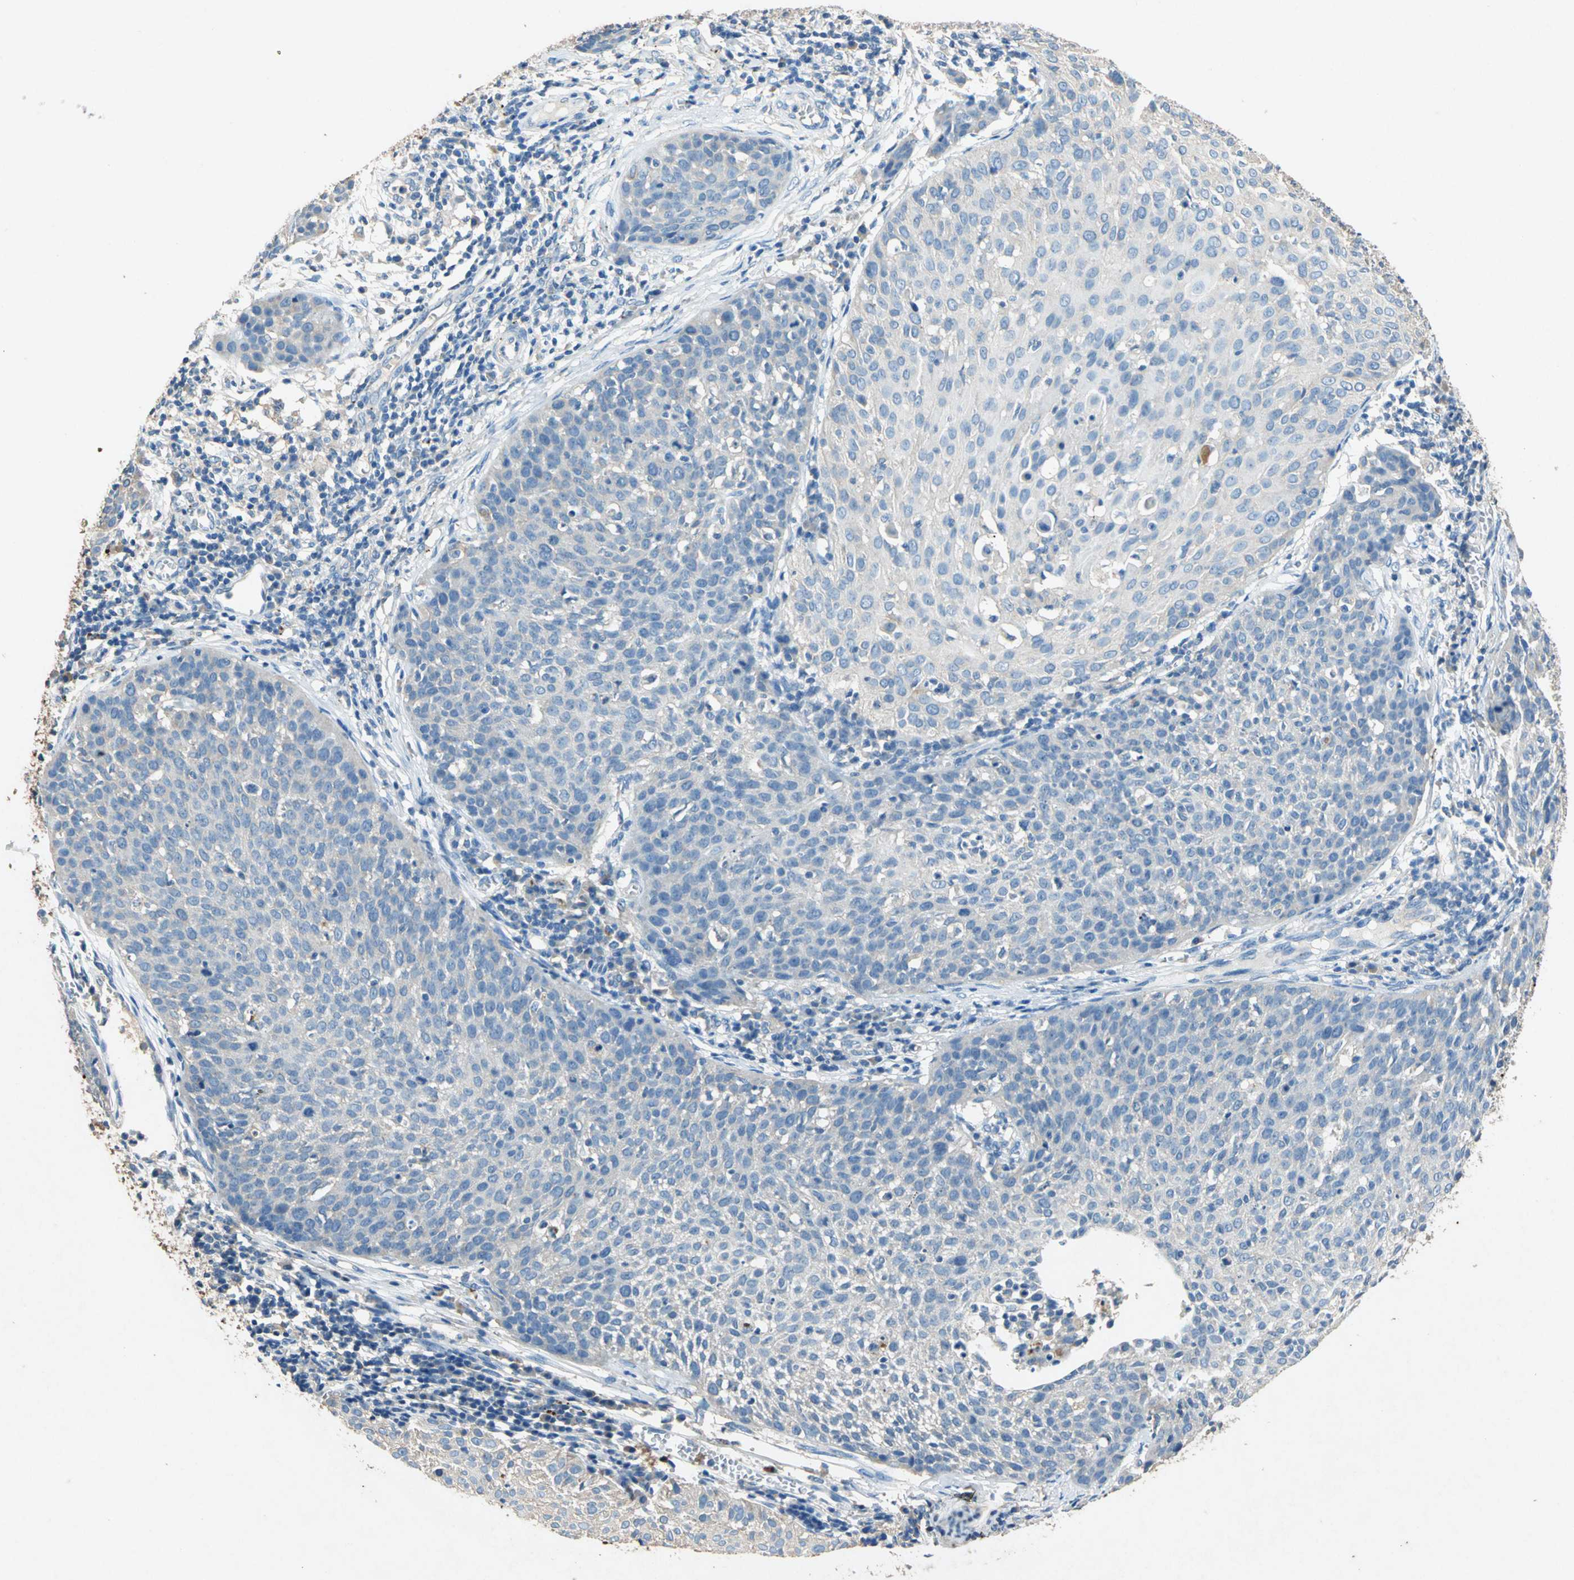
{"staining": {"intensity": "weak", "quantity": "25%-75%", "location": "cytoplasmic/membranous"}, "tissue": "cervical cancer", "cell_type": "Tumor cells", "image_type": "cancer", "snomed": [{"axis": "morphology", "description": "Squamous cell carcinoma, NOS"}, {"axis": "topography", "description": "Cervix"}], "caption": "Immunohistochemical staining of human cervical squamous cell carcinoma exhibits low levels of weak cytoplasmic/membranous protein expression in about 25%-75% of tumor cells. The staining is performed using DAB (3,3'-diaminobenzidine) brown chromogen to label protein expression. The nuclei are counter-stained blue using hematoxylin.", "gene": "ADAMTS5", "patient": {"sex": "female", "age": 38}}